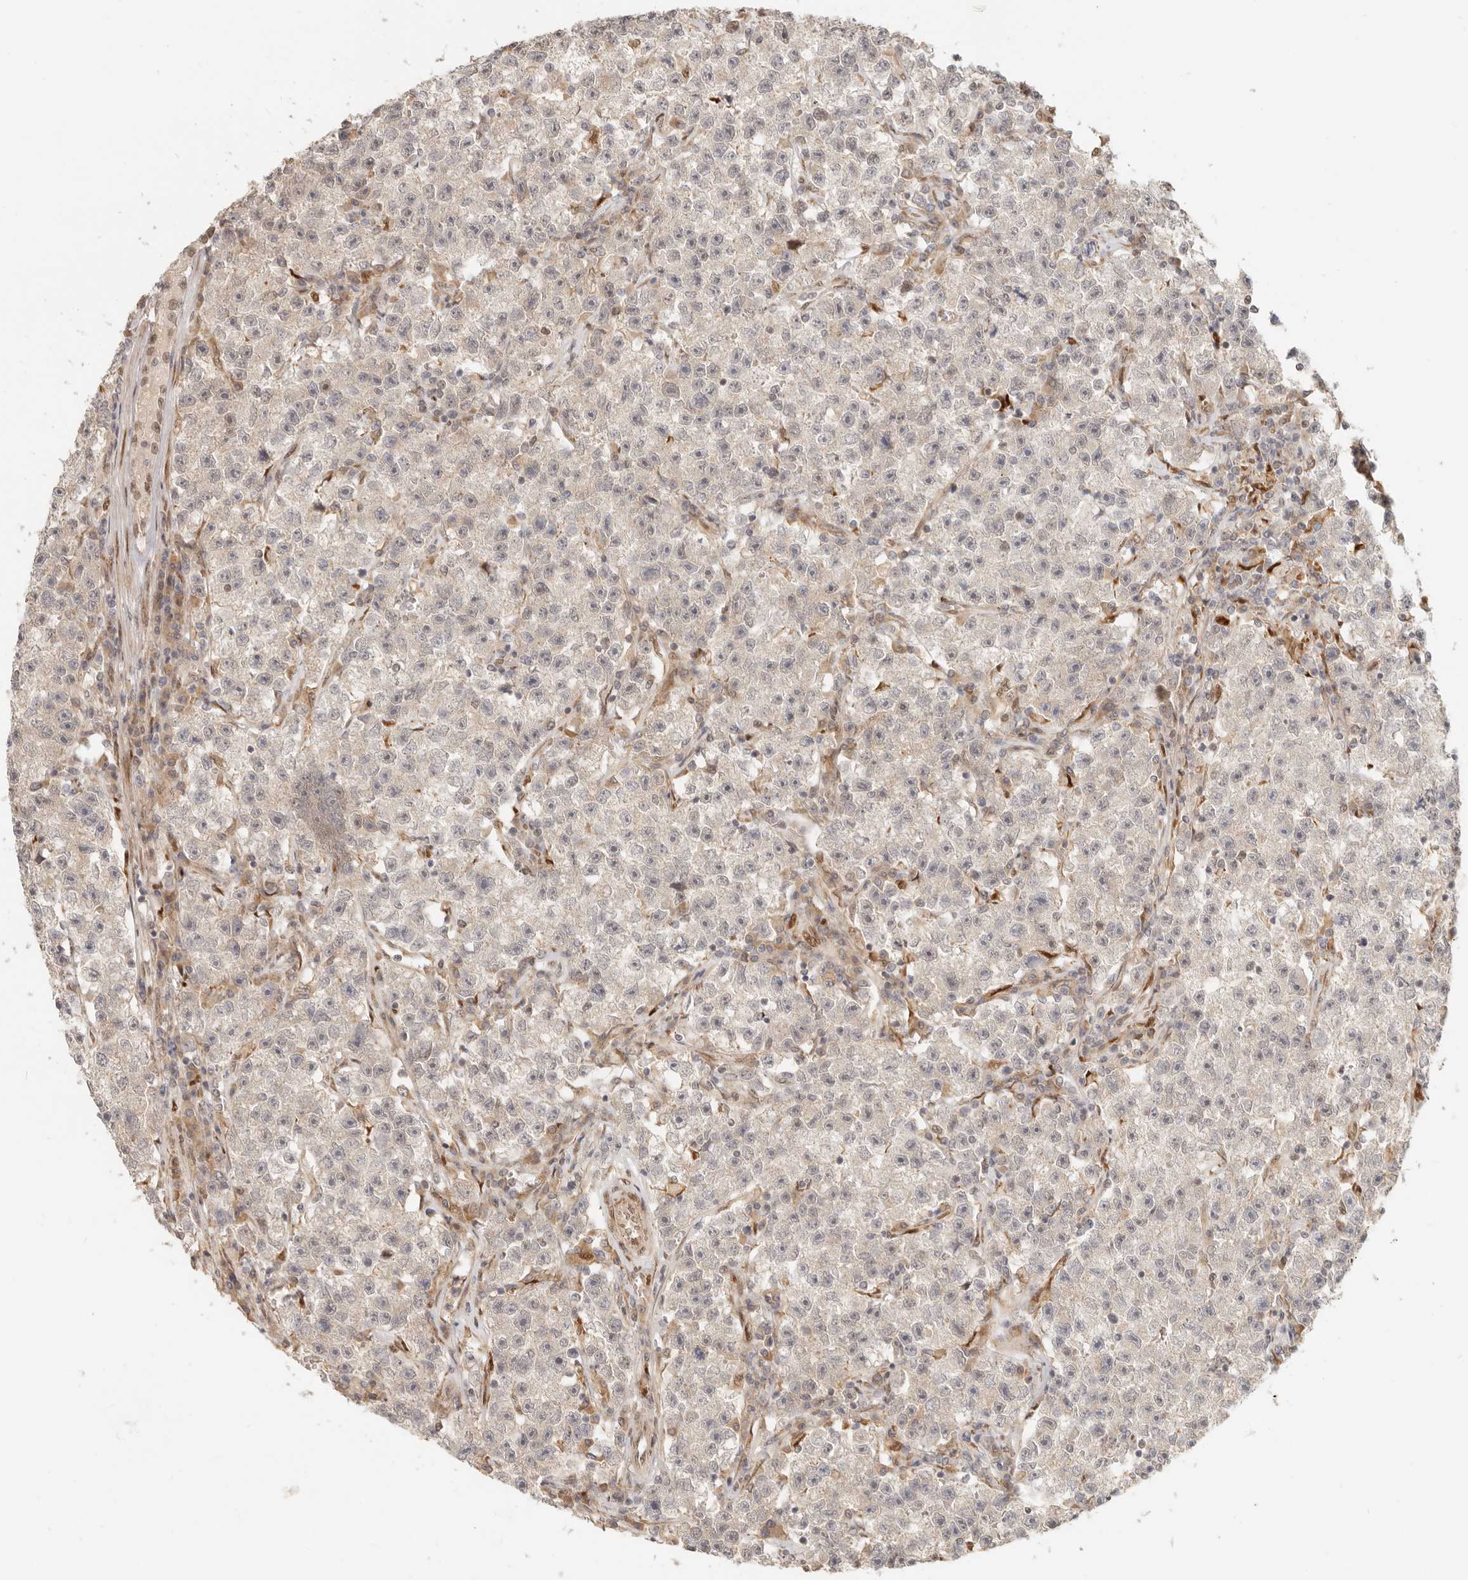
{"staining": {"intensity": "negative", "quantity": "none", "location": "none"}, "tissue": "testis cancer", "cell_type": "Tumor cells", "image_type": "cancer", "snomed": [{"axis": "morphology", "description": "Seminoma, NOS"}, {"axis": "topography", "description": "Testis"}], "caption": "This micrograph is of testis cancer stained with immunohistochemistry (IHC) to label a protein in brown with the nuclei are counter-stained blue. There is no staining in tumor cells. (Stains: DAB IHC with hematoxylin counter stain, Microscopy: brightfield microscopy at high magnification).", "gene": "TUFT1", "patient": {"sex": "male", "age": 22}}